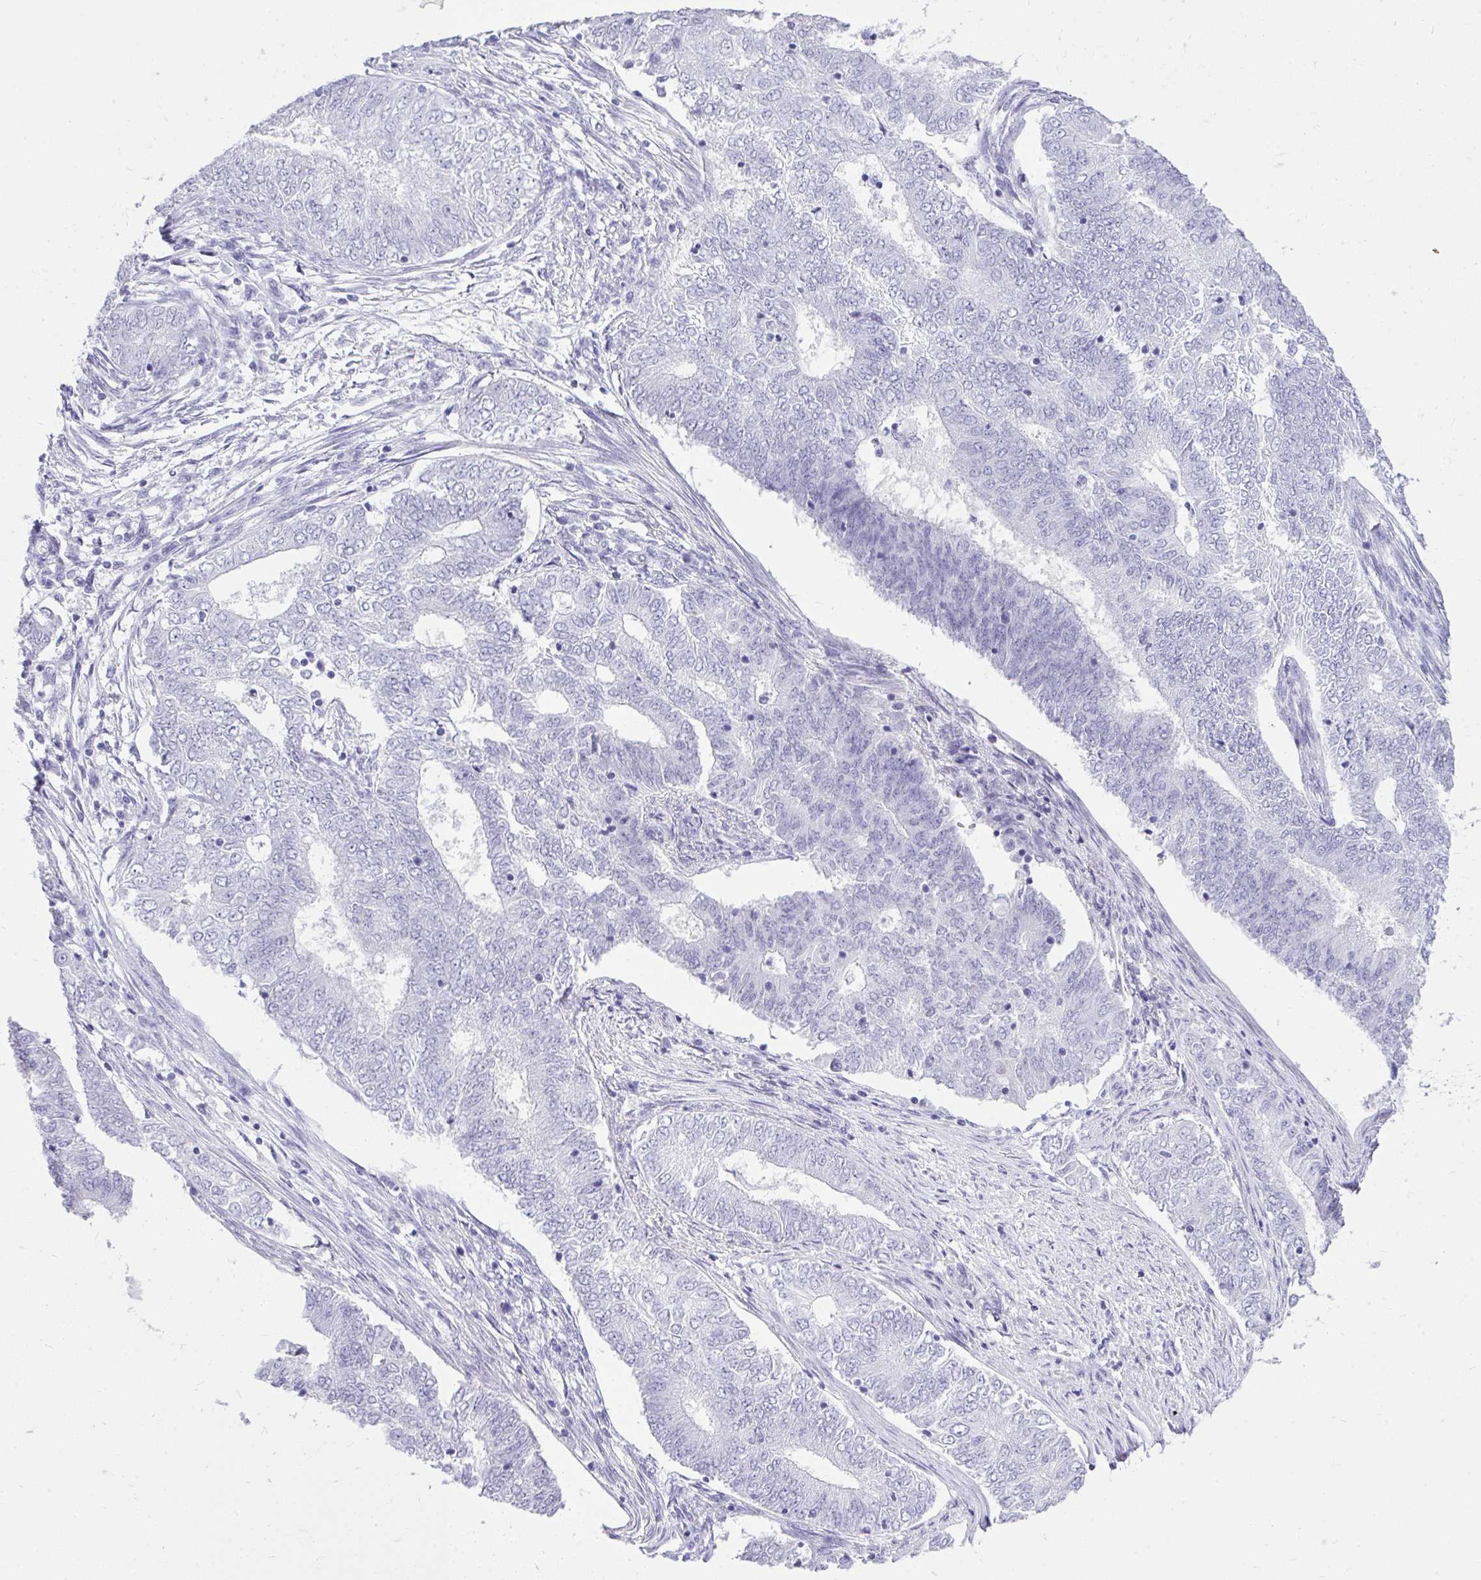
{"staining": {"intensity": "negative", "quantity": "none", "location": "none"}, "tissue": "endometrial cancer", "cell_type": "Tumor cells", "image_type": "cancer", "snomed": [{"axis": "morphology", "description": "Adenocarcinoma, NOS"}, {"axis": "topography", "description": "Endometrium"}], "caption": "Immunohistochemistry (IHC) of human endometrial cancer (adenocarcinoma) exhibits no positivity in tumor cells.", "gene": "PRM2", "patient": {"sex": "female", "age": 62}}